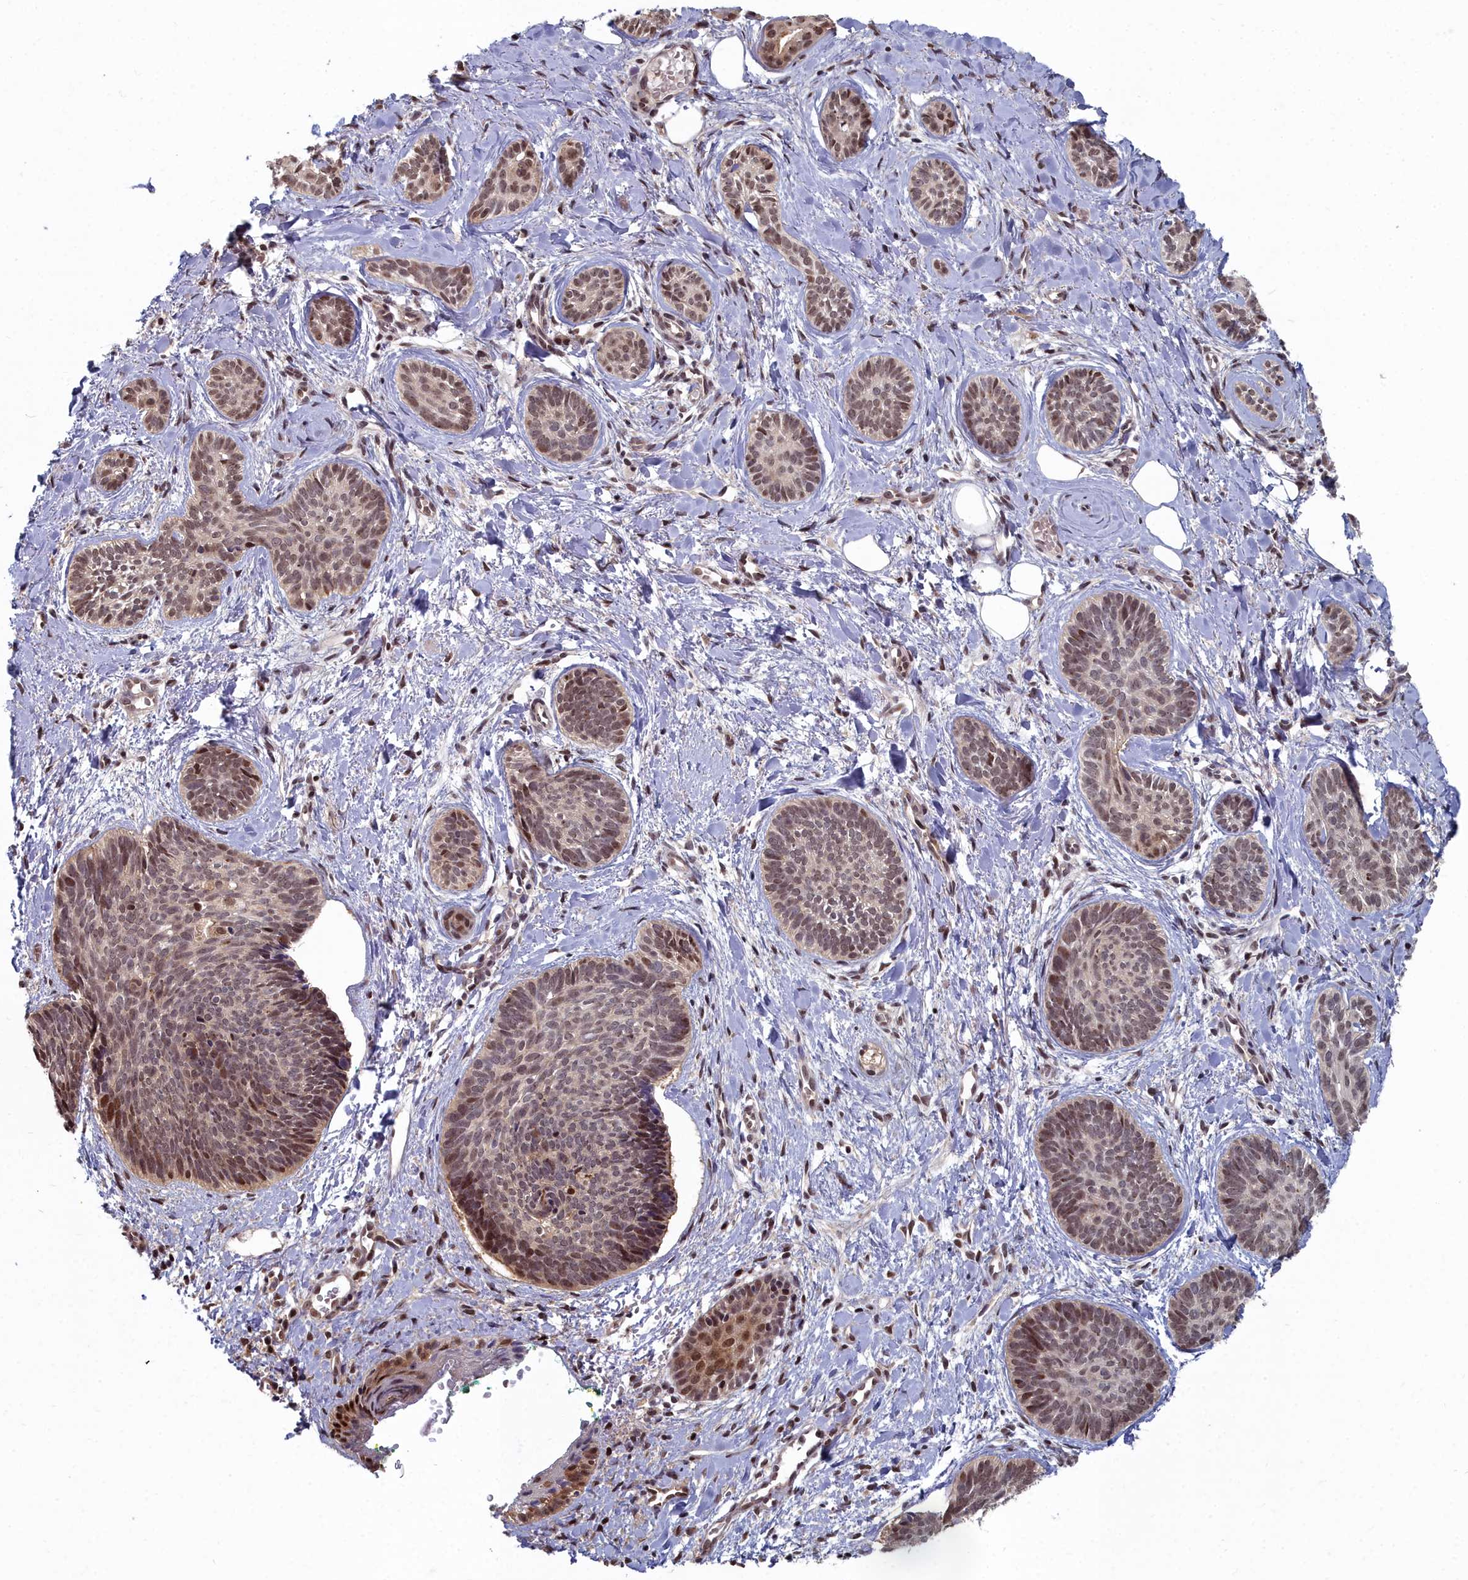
{"staining": {"intensity": "moderate", "quantity": "<25%", "location": "nuclear"}, "tissue": "skin cancer", "cell_type": "Tumor cells", "image_type": "cancer", "snomed": [{"axis": "morphology", "description": "Basal cell carcinoma"}, {"axis": "topography", "description": "Skin"}], "caption": "Human skin basal cell carcinoma stained with a protein marker displays moderate staining in tumor cells.", "gene": "RPS27A", "patient": {"sex": "female", "age": 81}}